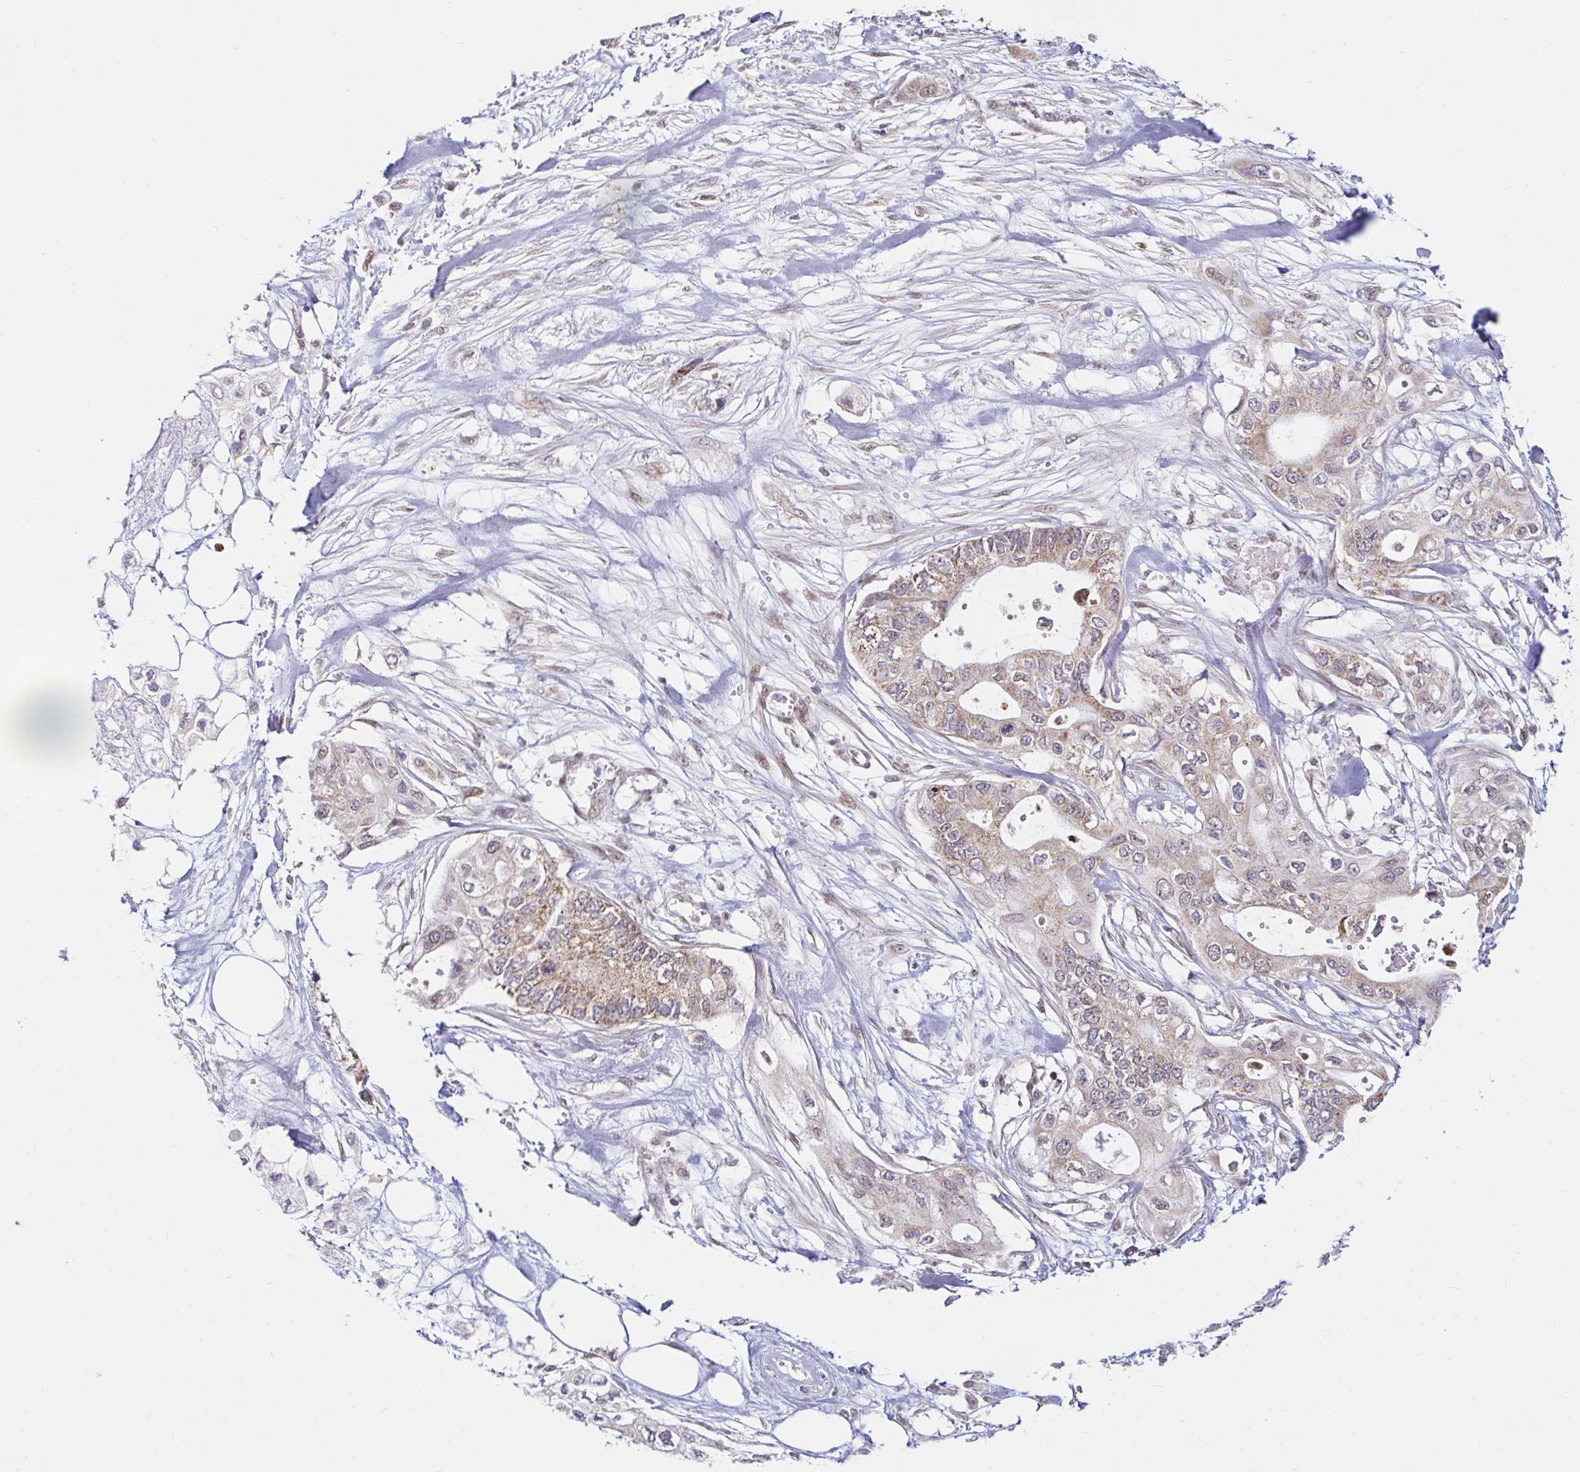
{"staining": {"intensity": "weak", "quantity": "25%-75%", "location": "cytoplasmic/membranous"}, "tissue": "pancreatic cancer", "cell_type": "Tumor cells", "image_type": "cancer", "snomed": [{"axis": "morphology", "description": "Adenocarcinoma, NOS"}, {"axis": "topography", "description": "Pancreas"}], "caption": "Weak cytoplasmic/membranous expression is seen in approximately 25%-75% of tumor cells in pancreatic cancer (adenocarcinoma).", "gene": "TIMM50", "patient": {"sex": "female", "age": 63}}